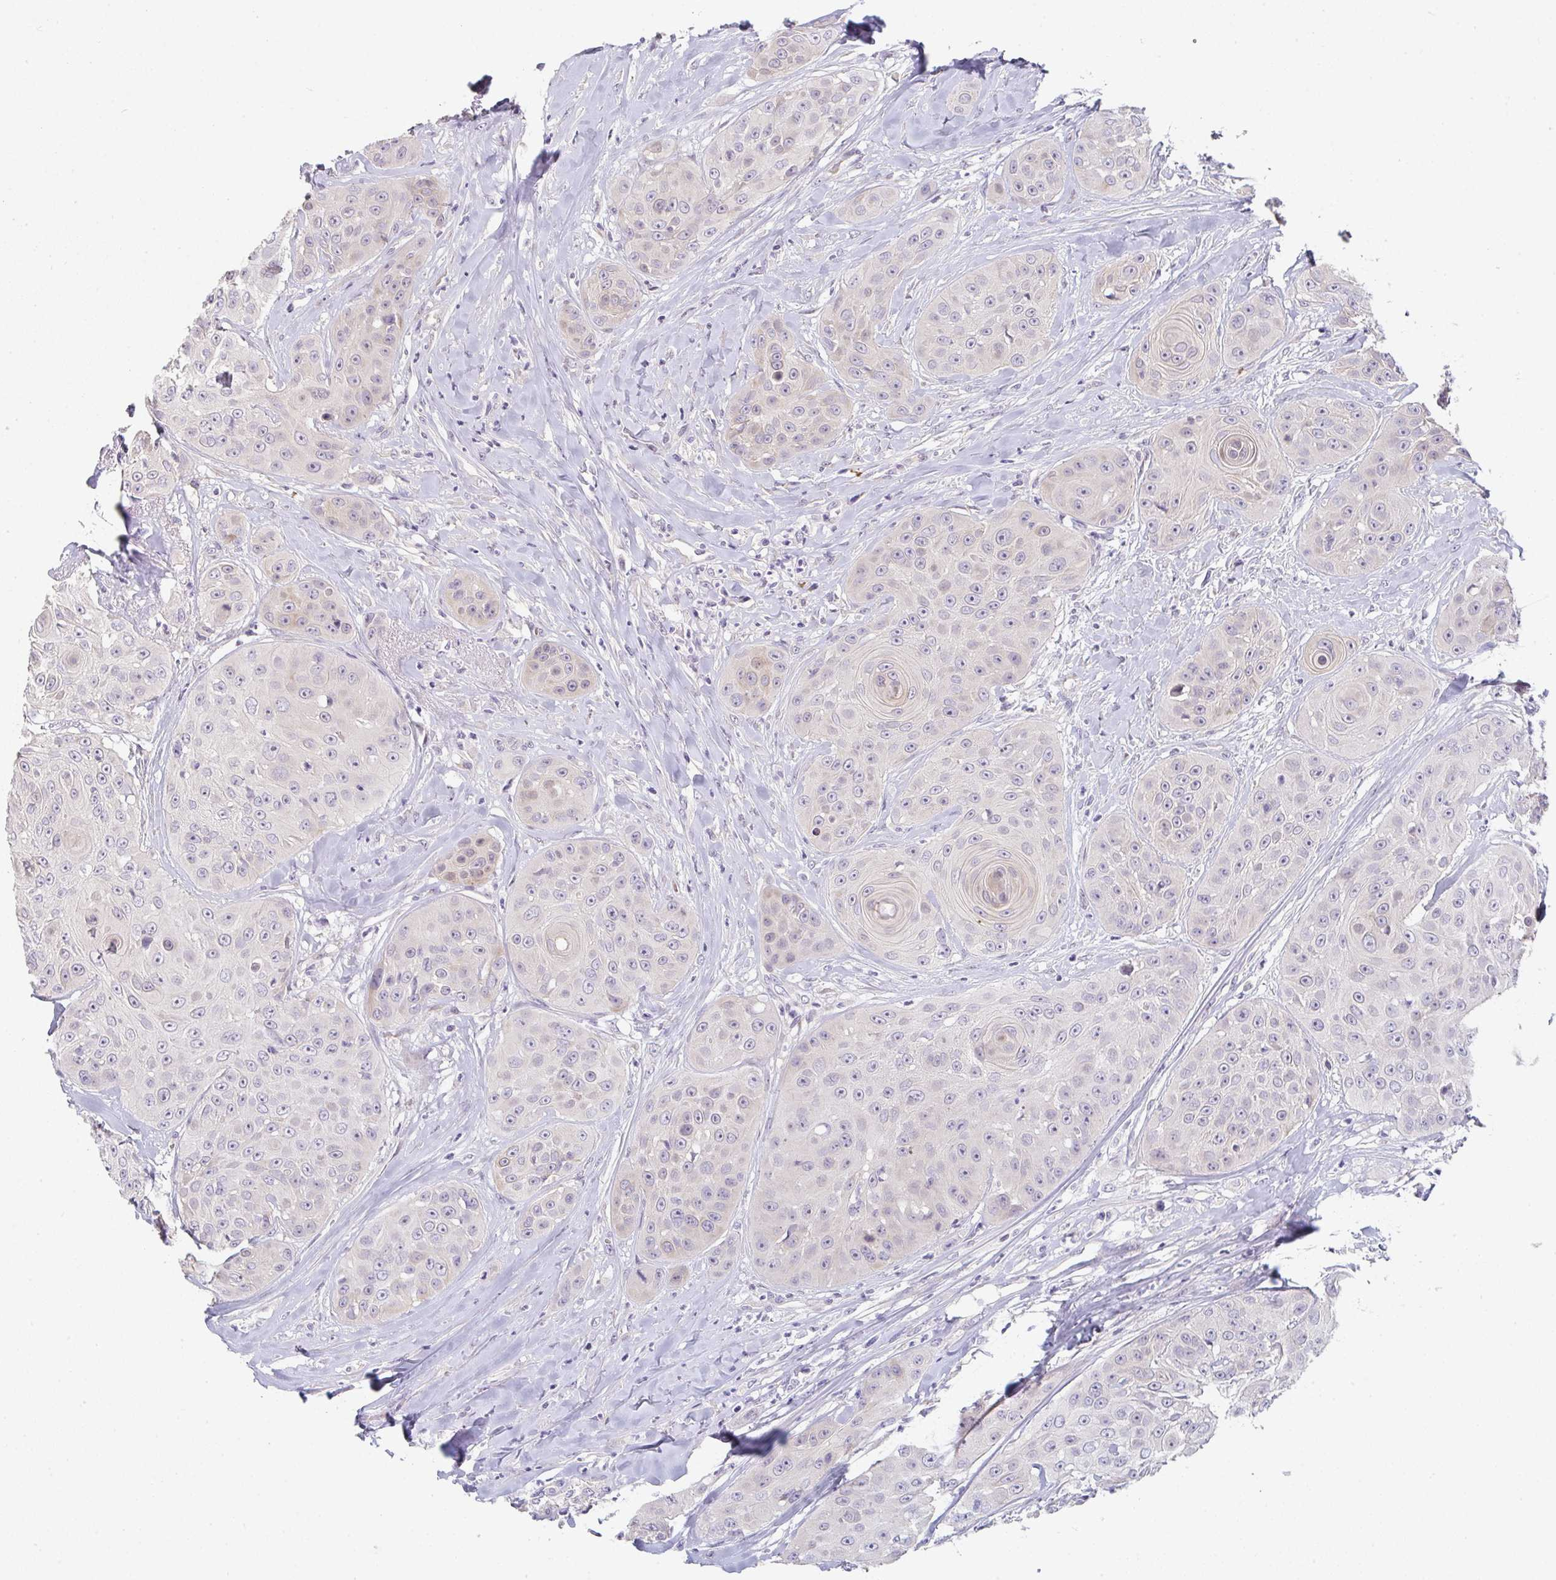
{"staining": {"intensity": "negative", "quantity": "none", "location": "none"}, "tissue": "head and neck cancer", "cell_type": "Tumor cells", "image_type": "cancer", "snomed": [{"axis": "morphology", "description": "Squamous cell carcinoma, NOS"}, {"axis": "topography", "description": "Head-Neck"}], "caption": "IHC histopathology image of neoplastic tissue: head and neck cancer (squamous cell carcinoma) stained with DAB (3,3'-diaminobenzidine) exhibits no significant protein staining in tumor cells. (DAB (3,3'-diaminobenzidine) IHC, high magnification).", "gene": "TNFRSF10A", "patient": {"sex": "male", "age": 83}}